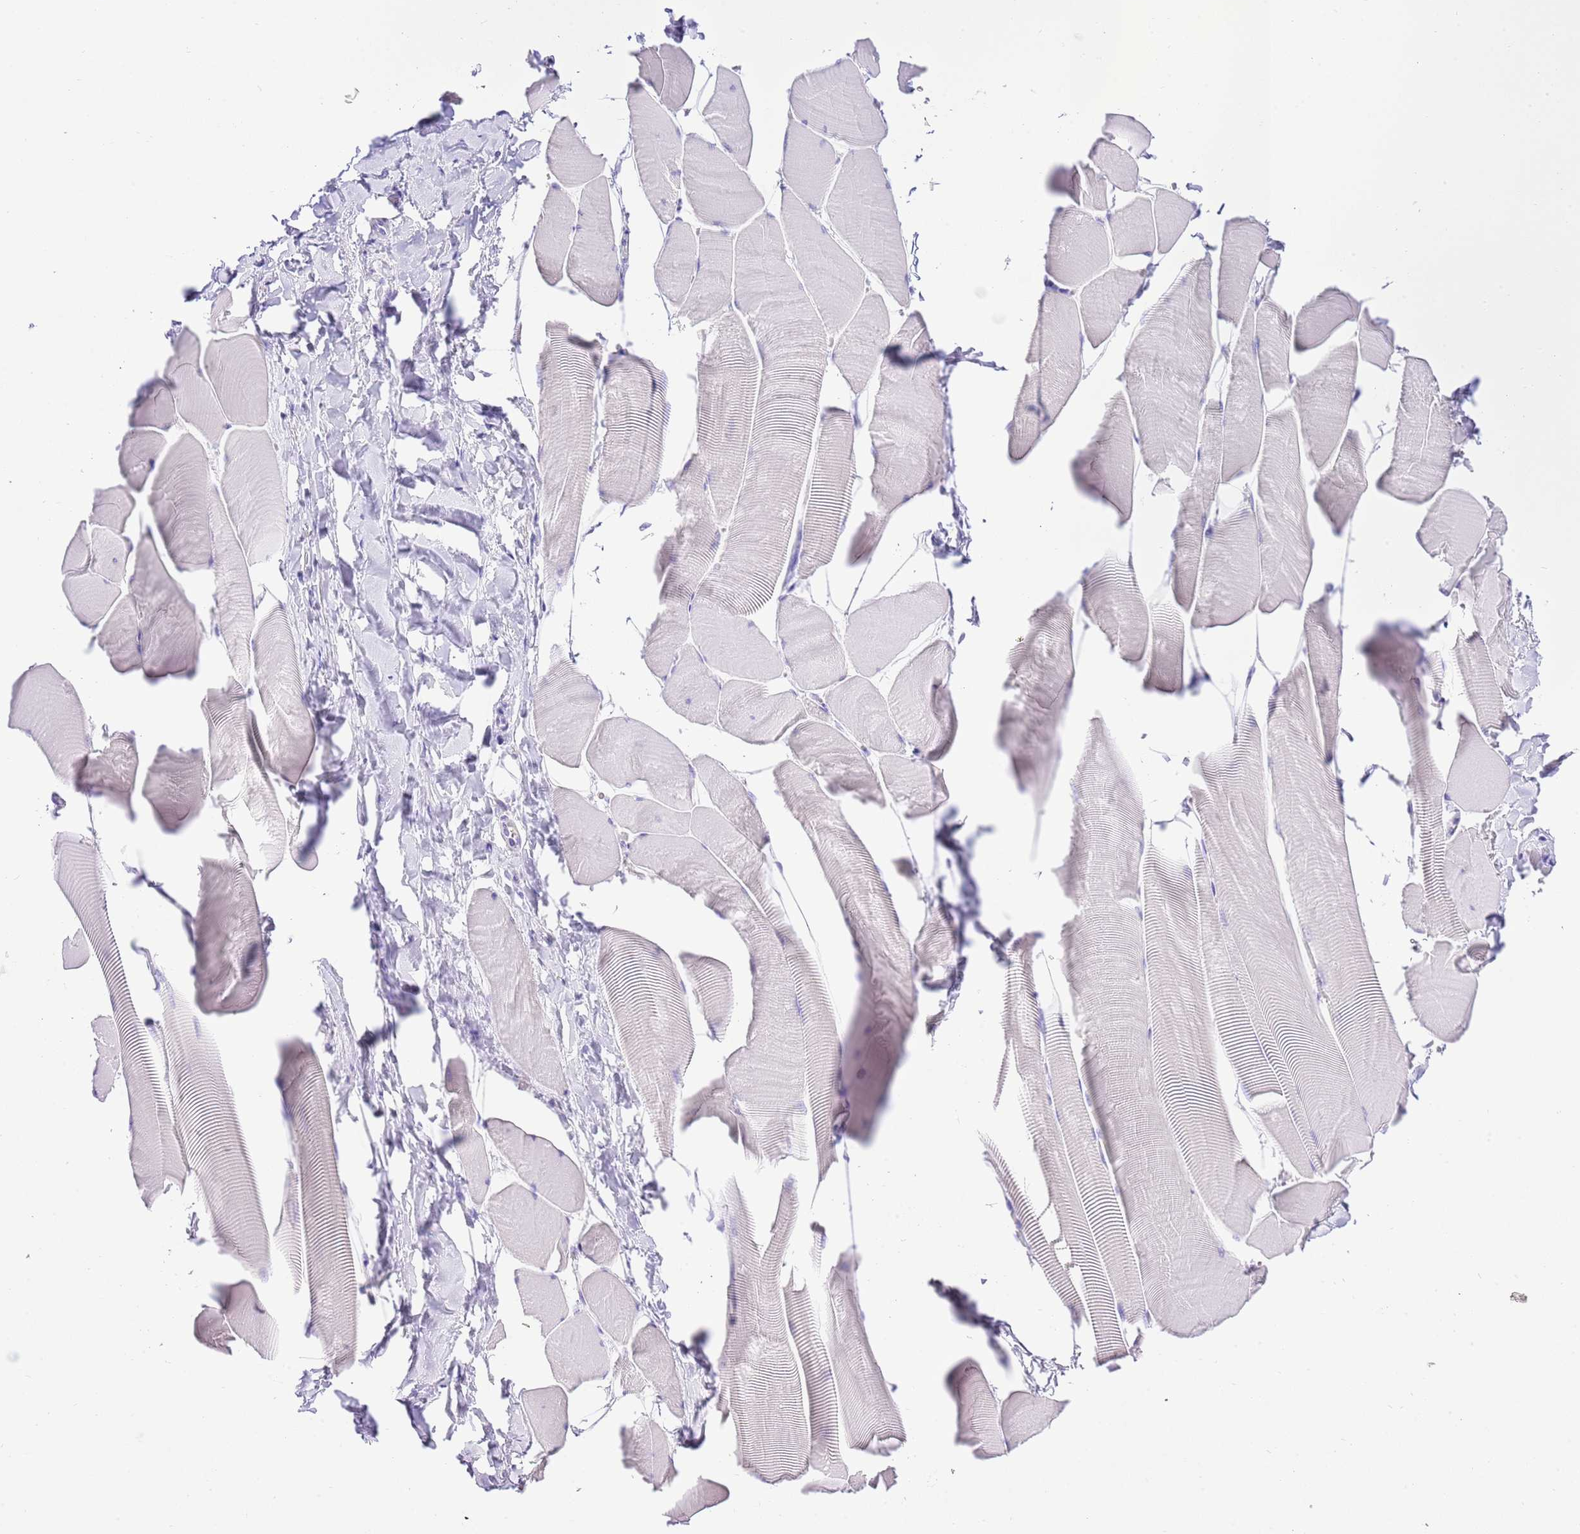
{"staining": {"intensity": "negative", "quantity": "none", "location": "none"}, "tissue": "skeletal muscle", "cell_type": "Myocytes", "image_type": "normal", "snomed": [{"axis": "morphology", "description": "Normal tissue, NOS"}, {"axis": "topography", "description": "Skeletal muscle"}], "caption": "Benign skeletal muscle was stained to show a protein in brown. There is no significant positivity in myocytes.", "gene": "BHLHA15", "patient": {"sex": "male", "age": 25}}